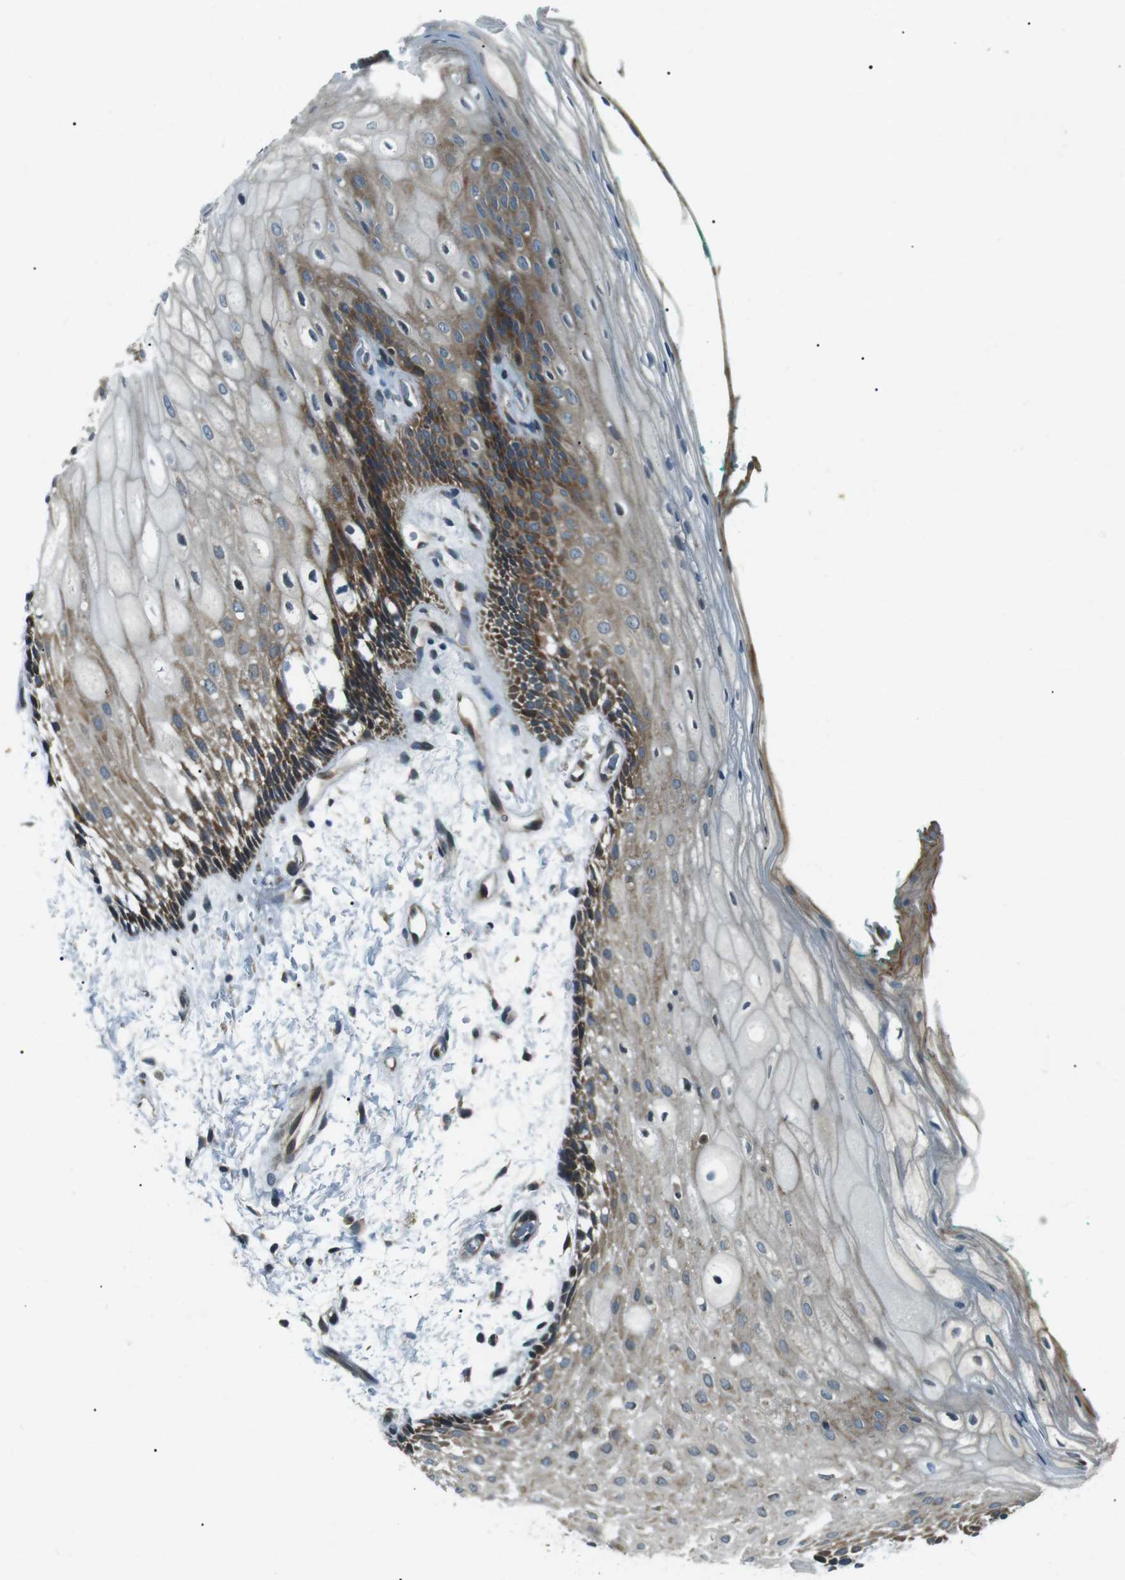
{"staining": {"intensity": "strong", "quantity": ">75%", "location": "cytoplasmic/membranous"}, "tissue": "oral mucosa", "cell_type": "Squamous epithelial cells", "image_type": "normal", "snomed": [{"axis": "morphology", "description": "Normal tissue, NOS"}, {"axis": "topography", "description": "Skeletal muscle"}, {"axis": "topography", "description": "Oral tissue"}, {"axis": "topography", "description": "Peripheral nerve tissue"}], "caption": "IHC image of normal oral mucosa: human oral mucosa stained using IHC displays high levels of strong protein expression localized specifically in the cytoplasmic/membranous of squamous epithelial cells, appearing as a cytoplasmic/membranous brown color.", "gene": "TMEM74", "patient": {"sex": "female", "age": 84}}